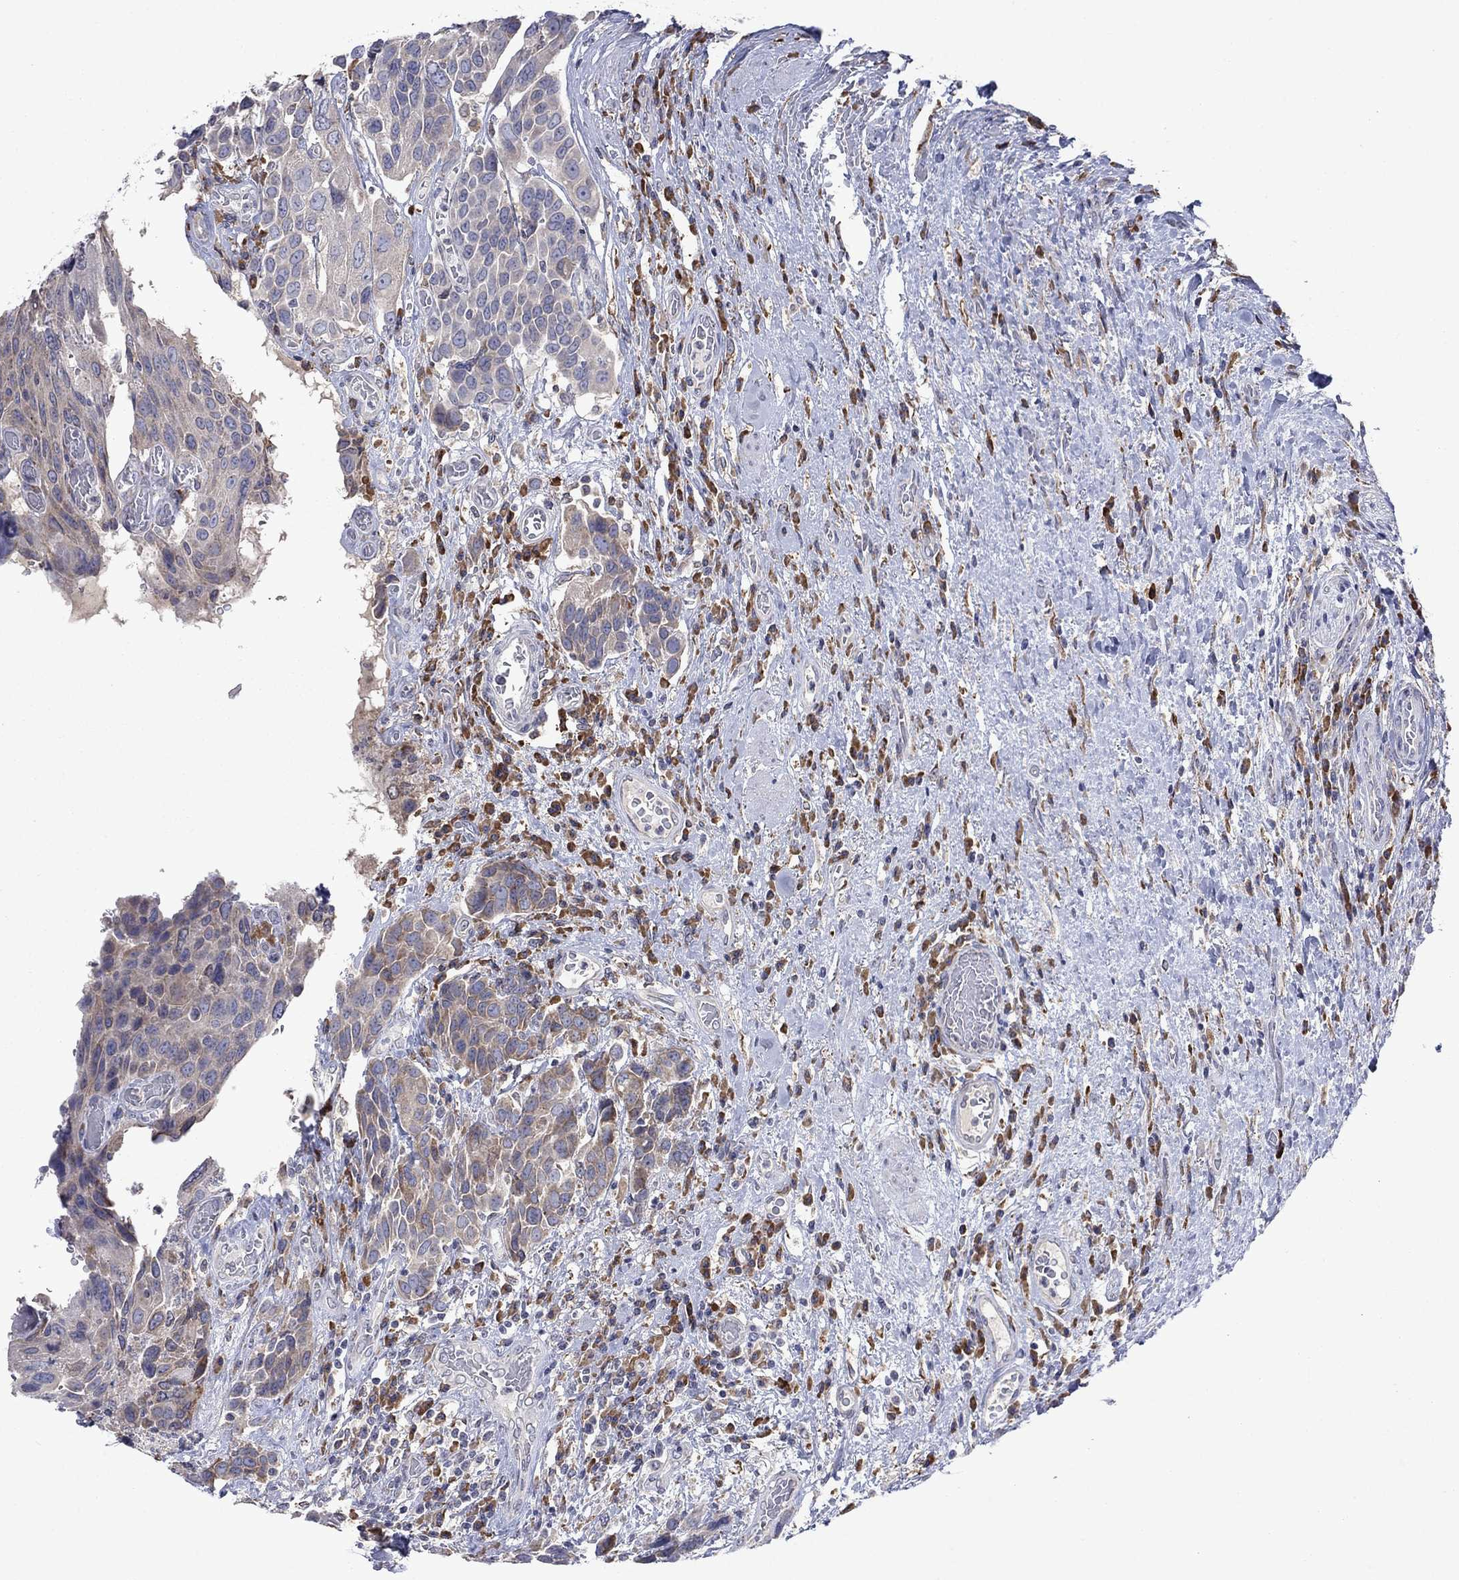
{"staining": {"intensity": "weak", "quantity": "25%-75%", "location": "cytoplasmic/membranous"}, "tissue": "urothelial cancer", "cell_type": "Tumor cells", "image_type": "cancer", "snomed": [{"axis": "morphology", "description": "Urothelial carcinoma, High grade"}, {"axis": "topography", "description": "Urinary bladder"}], "caption": "Urothelial carcinoma (high-grade) stained with DAB IHC displays low levels of weak cytoplasmic/membranous positivity in about 25%-75% of tumor cells.", "gene": "TMEM97", "patient": {"sex": "female", "age": 70}}